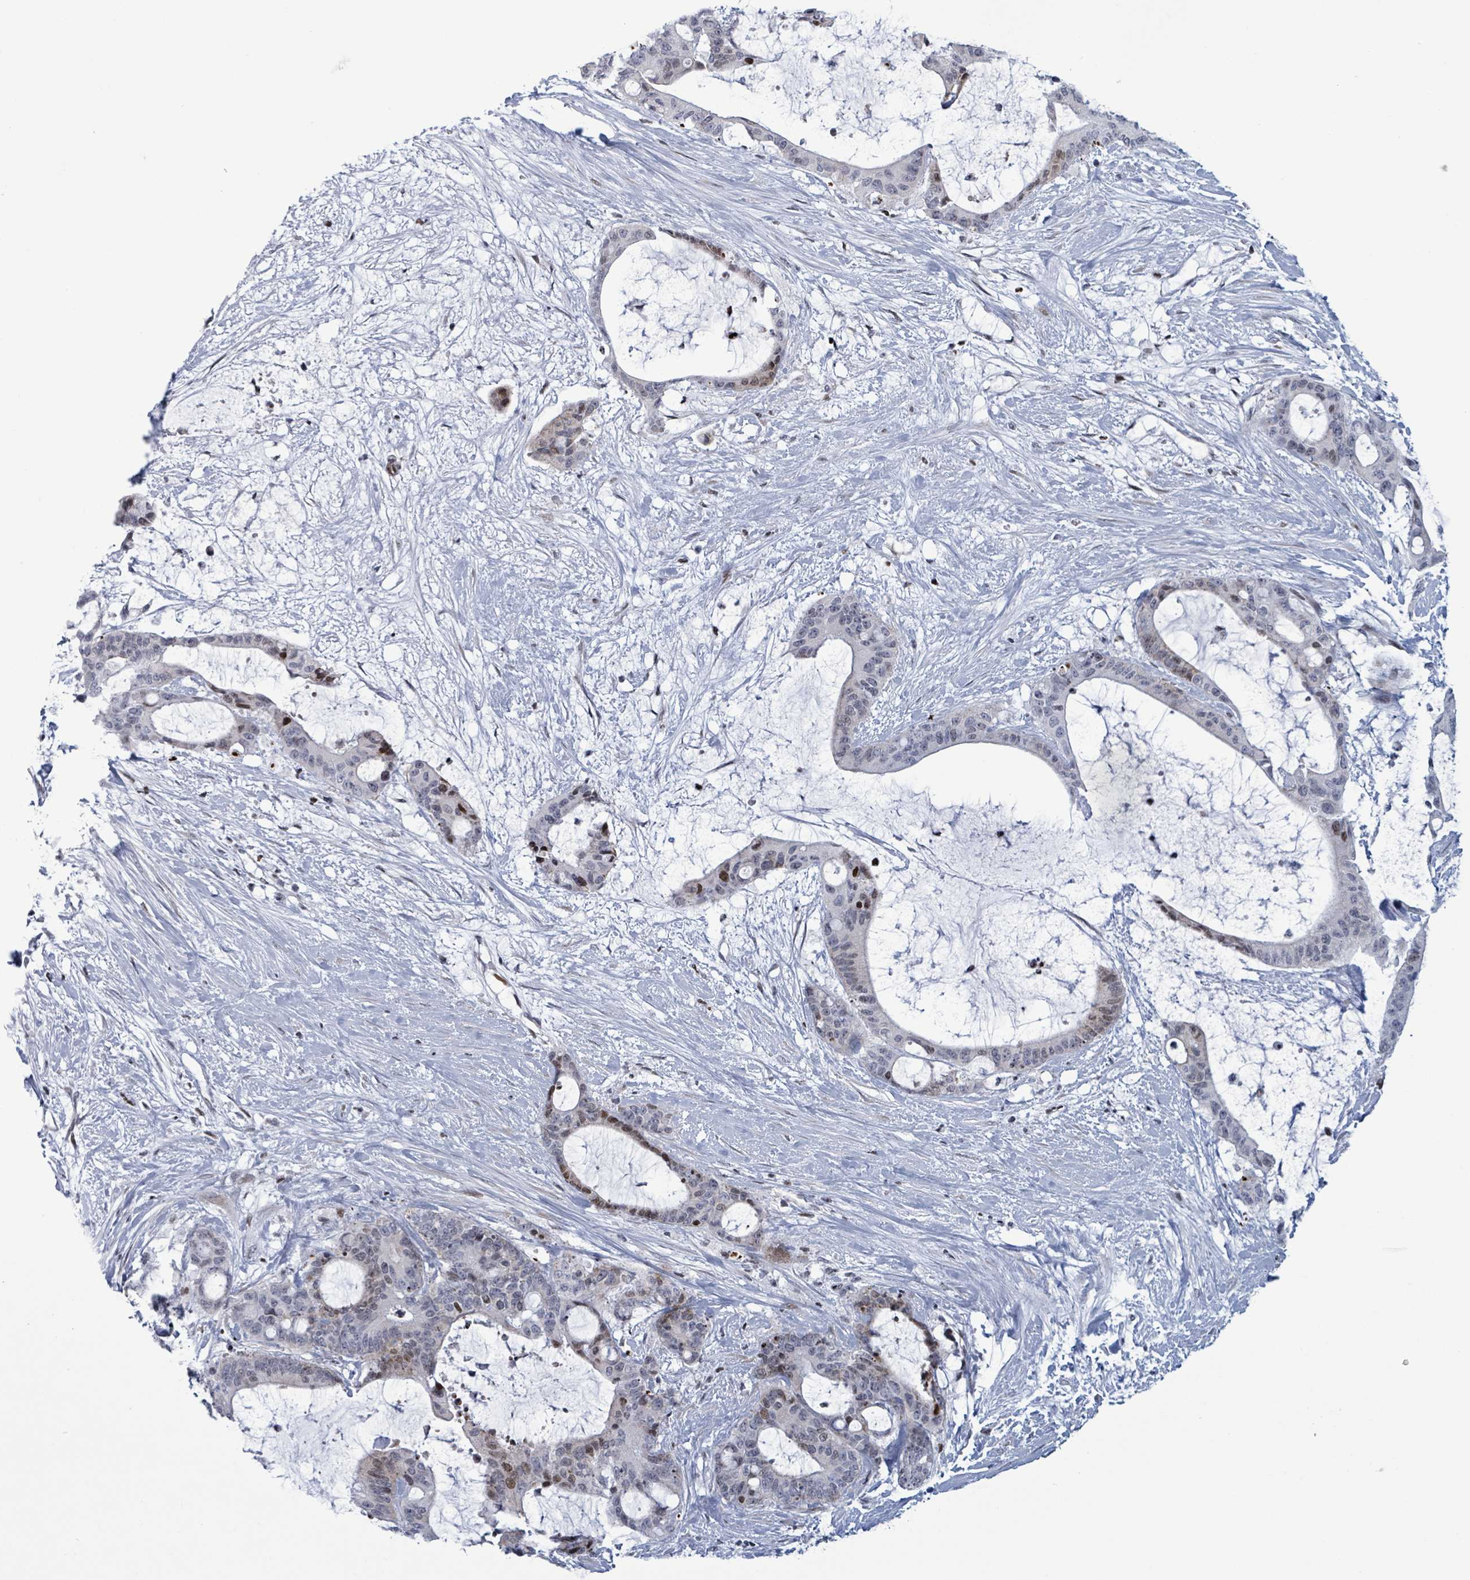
{"staining": {"intensity": "strong", "quantity": "<25%", "location": "nuclear"}, "tissue": "liver cancer", "cell_type": "Tumor cells", "image_type": "cancer", "snomed": [{"axis": "morphology", "description": "Normal tissue, NOS"}, {"axis": "morphology", "description": "Cholangiocarcinoma"}, {"axis": "topography", "description": "Liver"}, {"axis": "topography", "description": "Peripheral nerve tissue"}], "caption": "The immunohistochemical stain highlights strong nuclear expression in tumor cells of cholangiocarcinoma (liver) tissue. Ihc stains the protein of interest in brown and the nuclei are stained blue.", "gene": "FNDC4", "patient": {"sex": "female", "age": 73}}